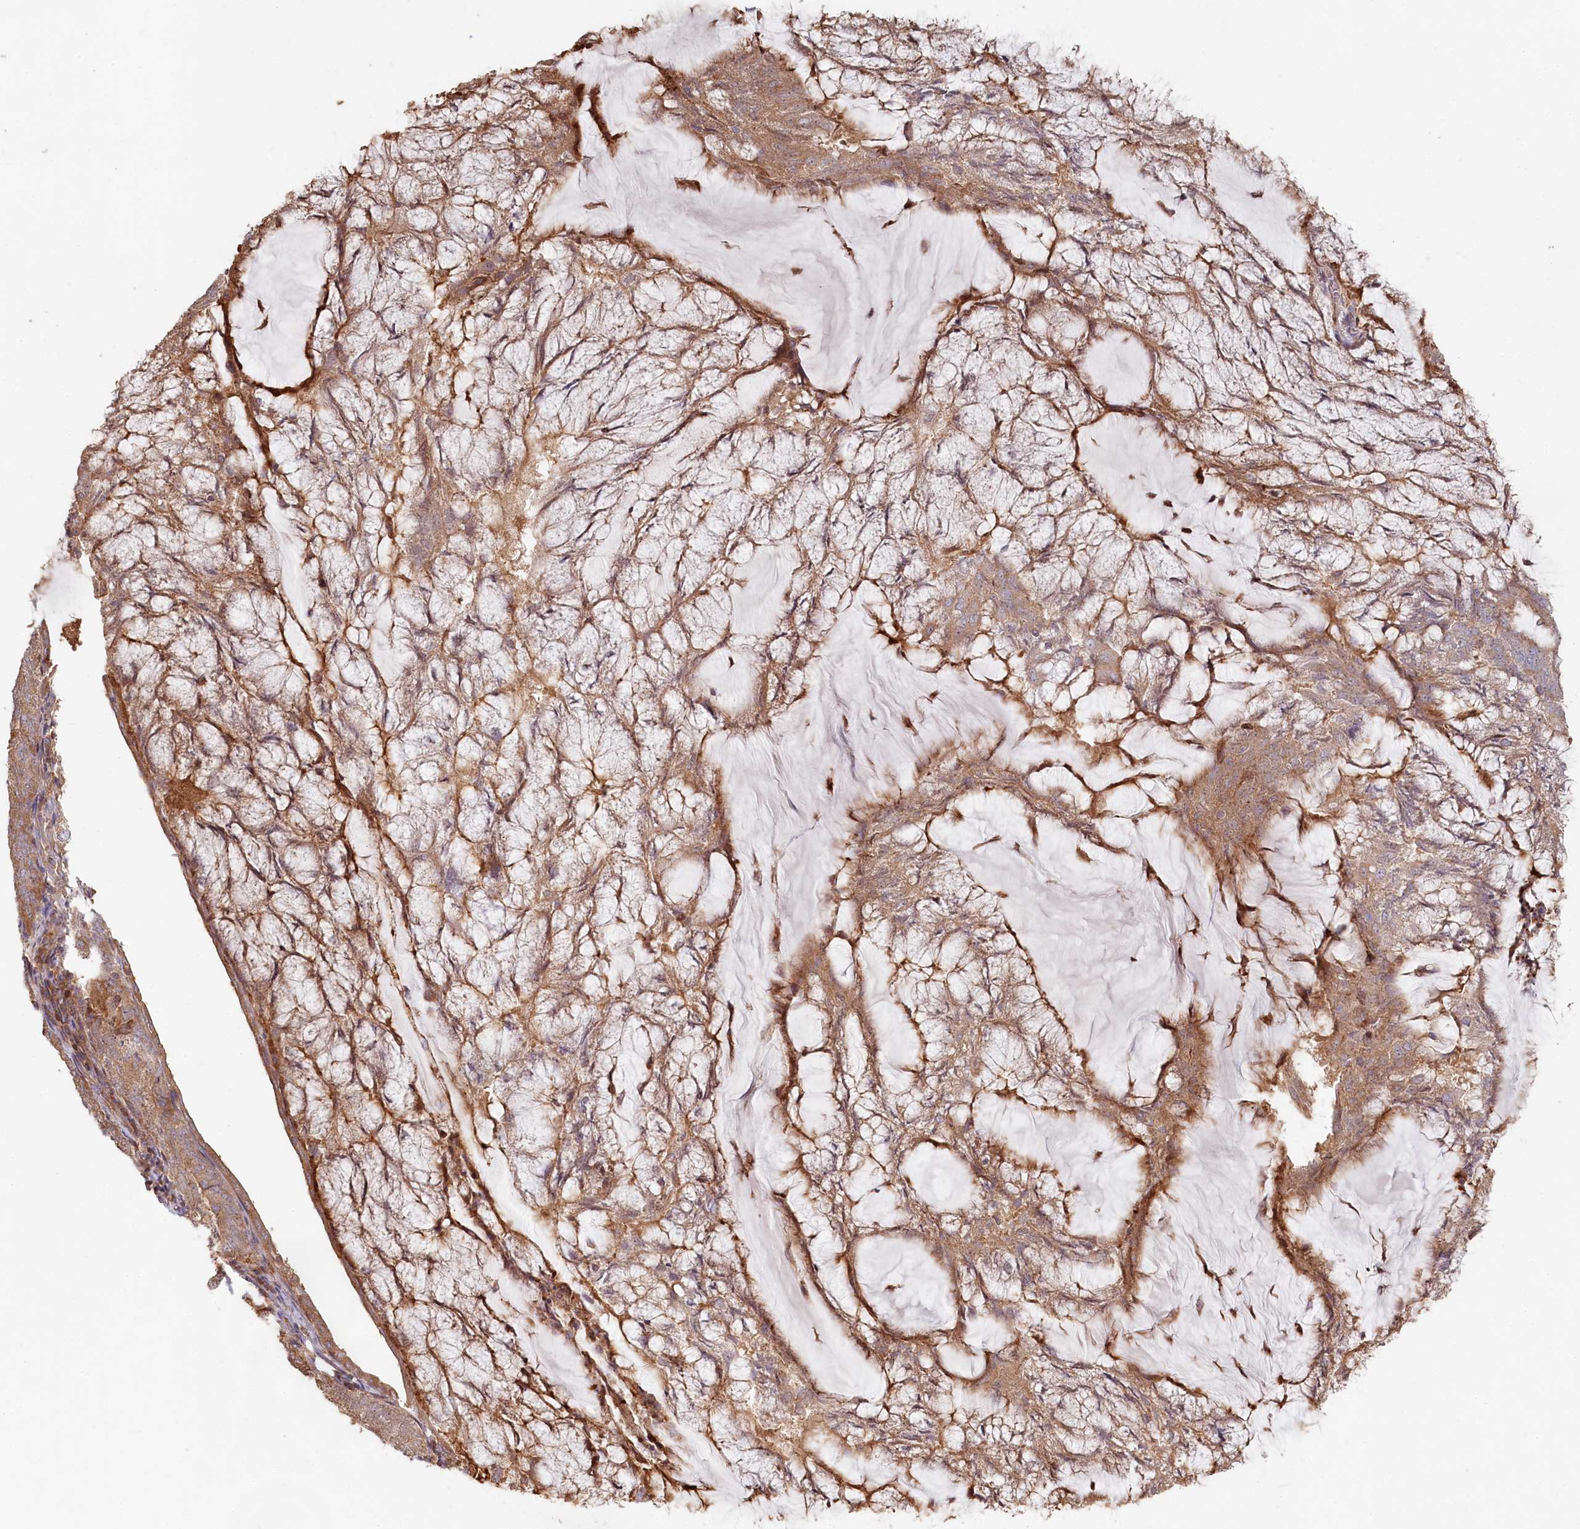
{"staining": {"intensity": "moderate", "quantity": ">75%", "location": "cytoplasmic/membranous"}, "tissue": "endometrial cancer", "cell_type": "Tumor cells", "image_type": "cancer", "snomed": [{"axis": "morphology", "description": "Adenocarcinoma, NOS"}, {"axis": "topography", "description": "Endometrium"}], "caption": "Moderate cytoplasmic/membranous staining for a protein is appreciated in about >75% of tumor cells of adenocarcinoma (endometrial) using immunohistochemistry (IHC).", "gene": "HAL", "patient": {"sex": "female", "age": 81}}